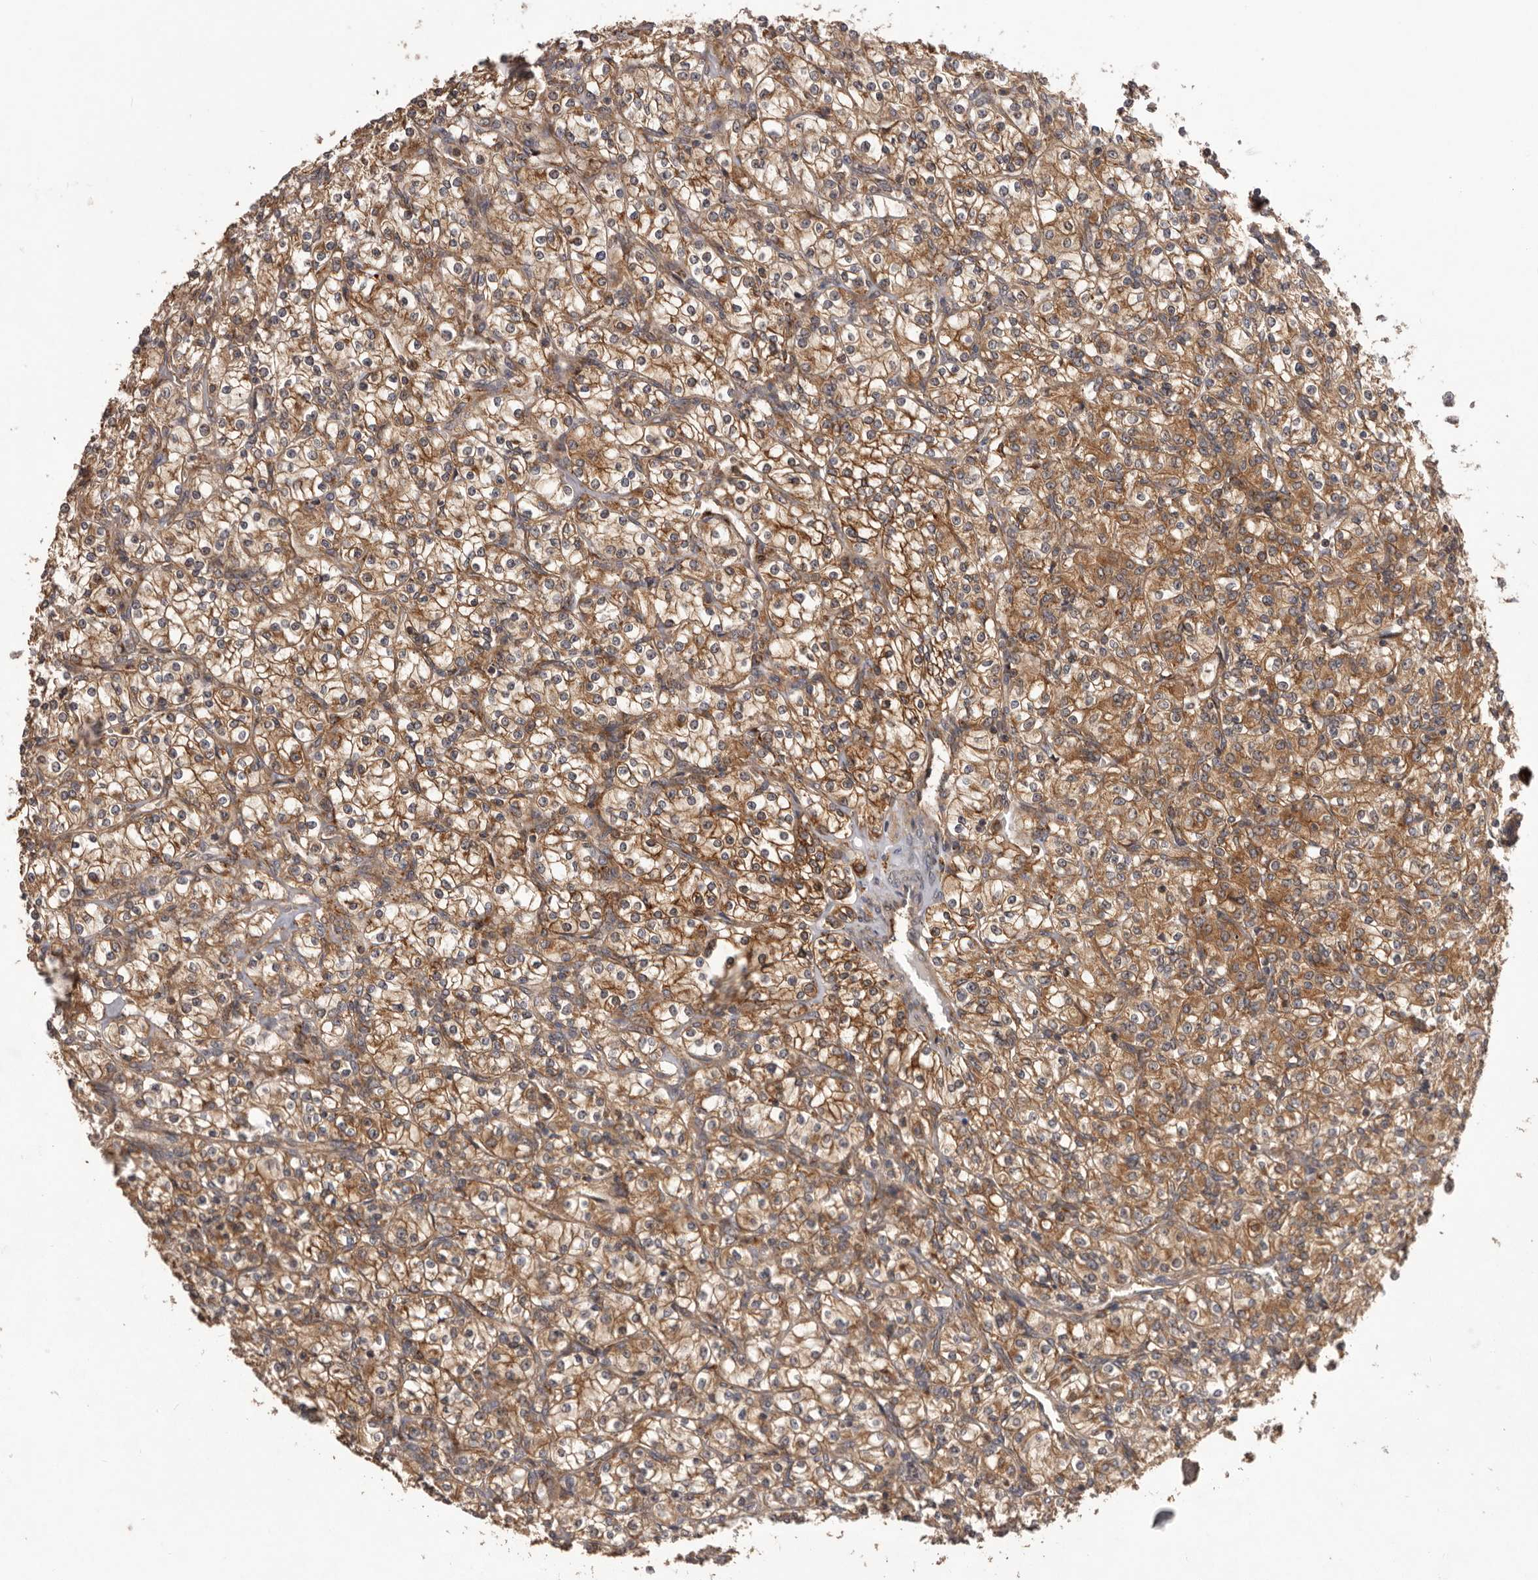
{"staining": {"intensity": "moderate", "quantity": ">75%", "location": "cytoplasmic/membranous"}, "tissue": "renal cancer", "cell_type": "Tumor cells", "image_type": "cancer", "snomed": [{"axis": "morphology", "description": "Adenocarcinoma, NOS"}, {"axis": "topography", "description": "Kidney"}], "caption": "Adenocarcinoma (renal) stained for a protein (brown) demonstrates moderate cytoplasmic/membranous positive staining in about >75% of tumor cells.", "gene": "SLC22A3", "patient": {"sex": "male", "age": 77}}